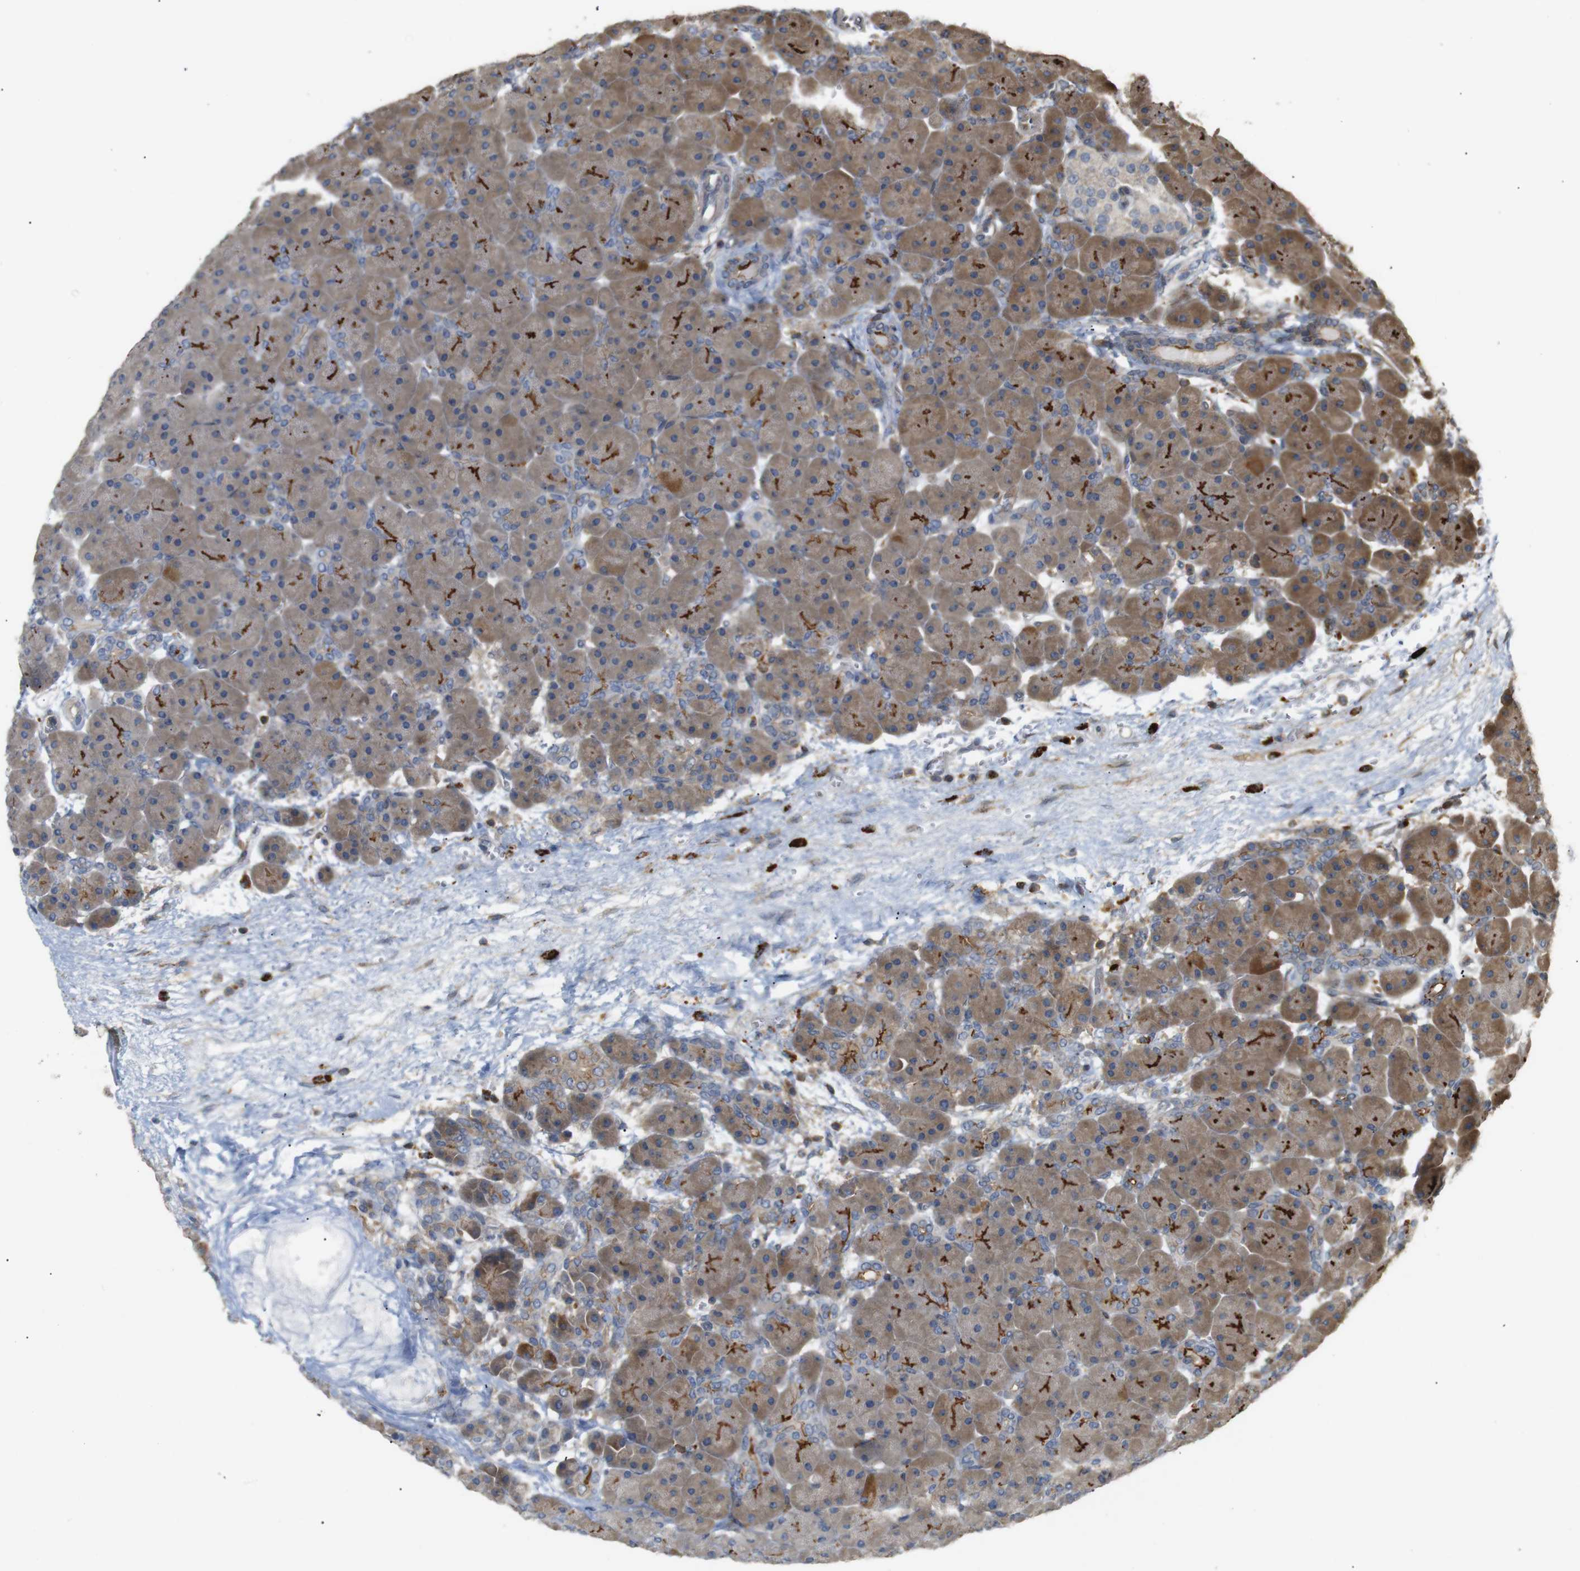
{"staining": {"intensity": "moderate", "quantity": ">75%", "location": "cytoplasmic/membranous"}, "tissue": "pancreas", "cell_type": "Exocrine glandular cells", "image_type": "normal", "snomed": [{"axis": "morphology", "description": "Normal tissue, NOS"}, {"axis": "topography", "description": "Pancreas"}], "caption": "Brown immunohistochemical staining in unremarkable human pancreas exhibits moderate cytoplasmic/membranous staining in approximately >75% of exocrine glandular cells.", "gene": "KSR1", "patient": {"sex": "male", "age": 66}}